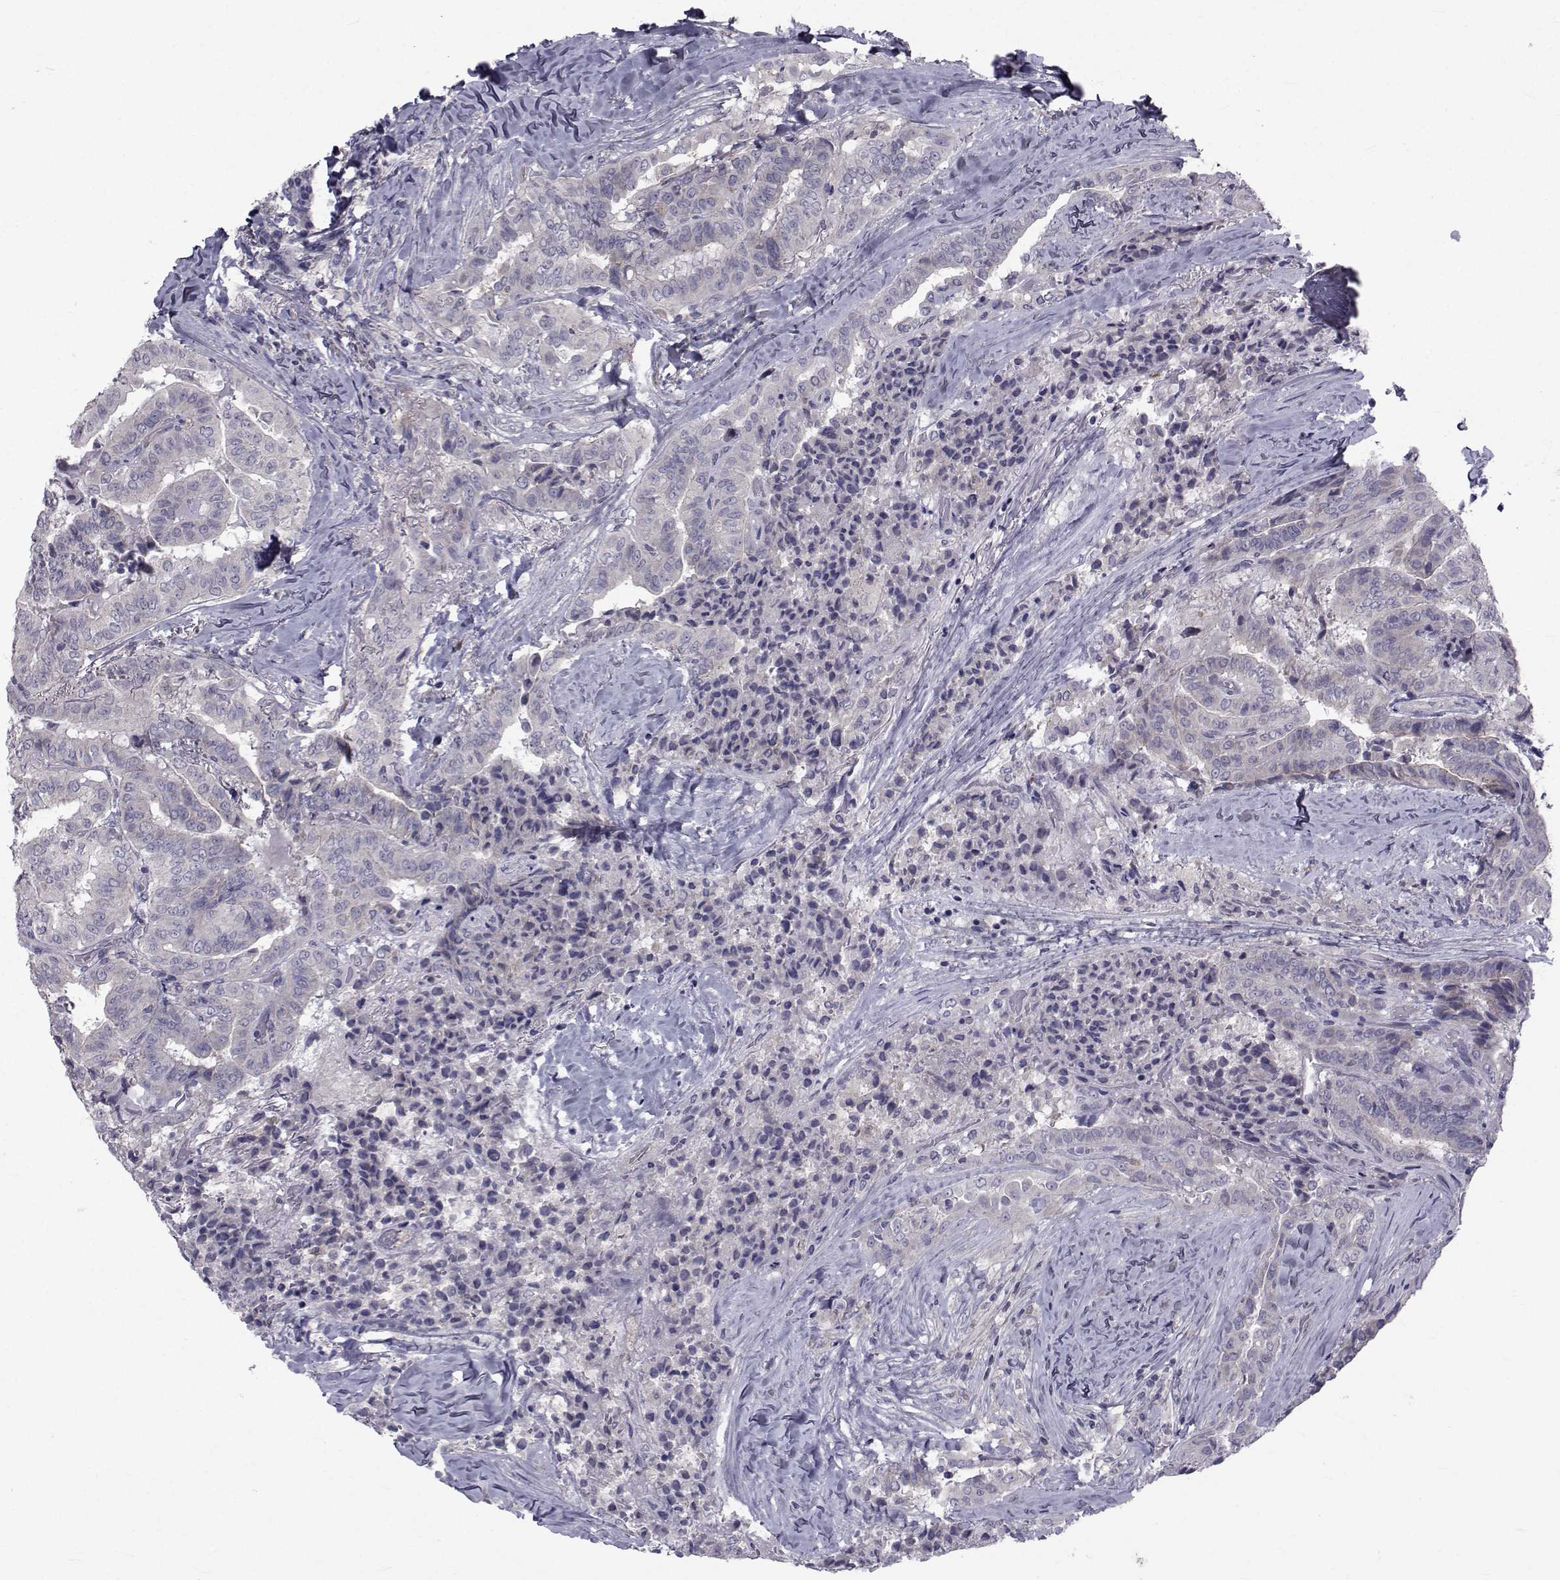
{"staining": {"intensity": "negative", "quantity": "none", "location": "none"}, "tissue": "thyroid cancer", "cell_type": "Tumor cells", "image_type": "cancer", "snomed": [{"axis": "morphology", "description": "Papillary adenocarcinoma, NOS"}, {"axis": "topography", "description": "Thyroid gland"}], "caption": "Image shows no significant protein positivity in tumor cells of thyroid cancer.", "gene": "SLC30A10", "patient": {"sex": "female", "age": 68}}